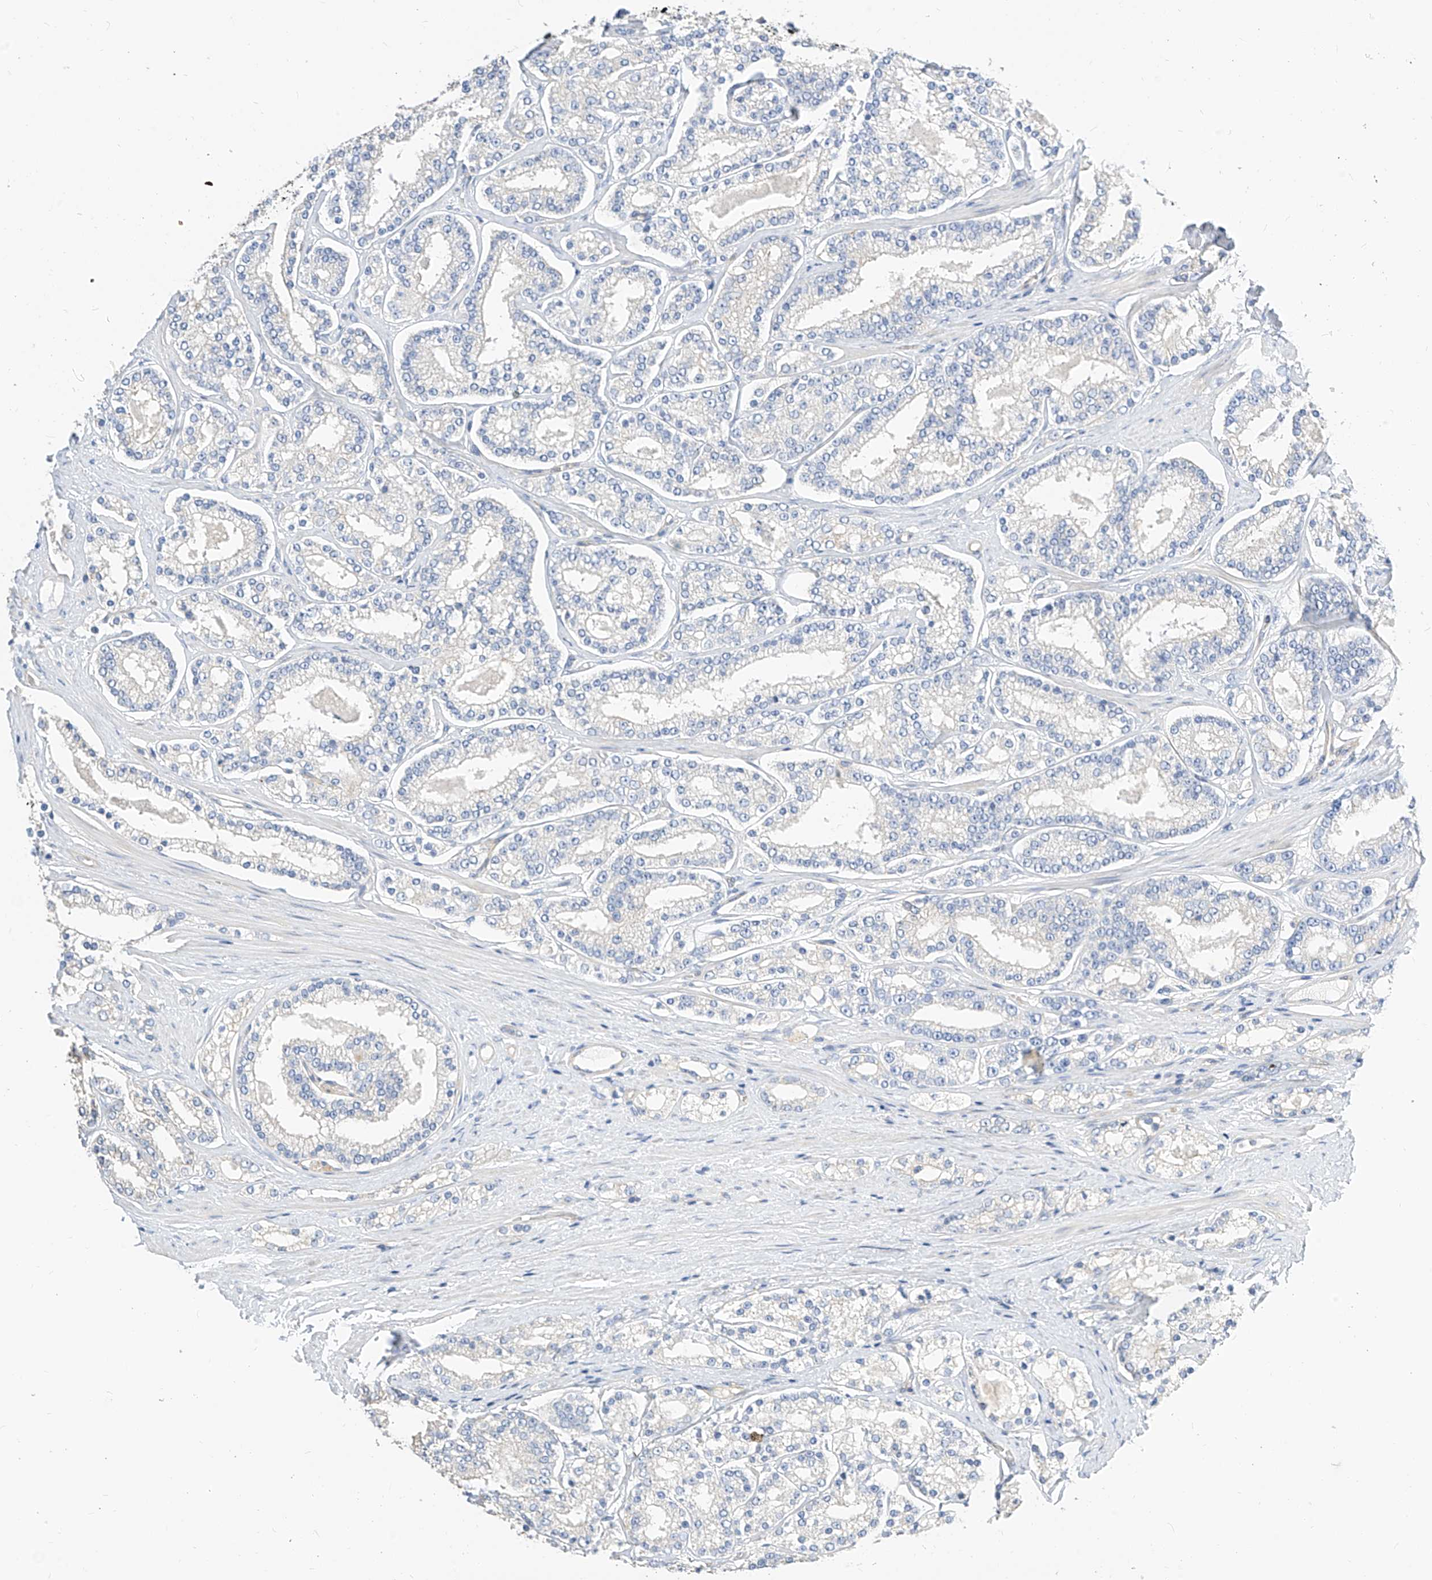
{"staining": {"intensity": "negative", "quantity": "none", "location": "none"}, "tissue": "prostate cancer", "cell_type": "Tumor cells", "image_type": "cancer", "snomed": [{"axis": "morphology", "description": "Normal tissue, NOS"}, {"axis": "morphology", "description": "Adenocarcinoma, High grade"}, {"axis": "topography", "description": "Prostate"}], "caption": "DAB (3,3'-diaminobenzidine) immunohistochemical staining of prostate cancer (adenocarcinoma (high-grade)) shows no significant staining in tumor cells.", "gene": "SCGB2A1", "patient": {"sex": "male", "age": 83}}